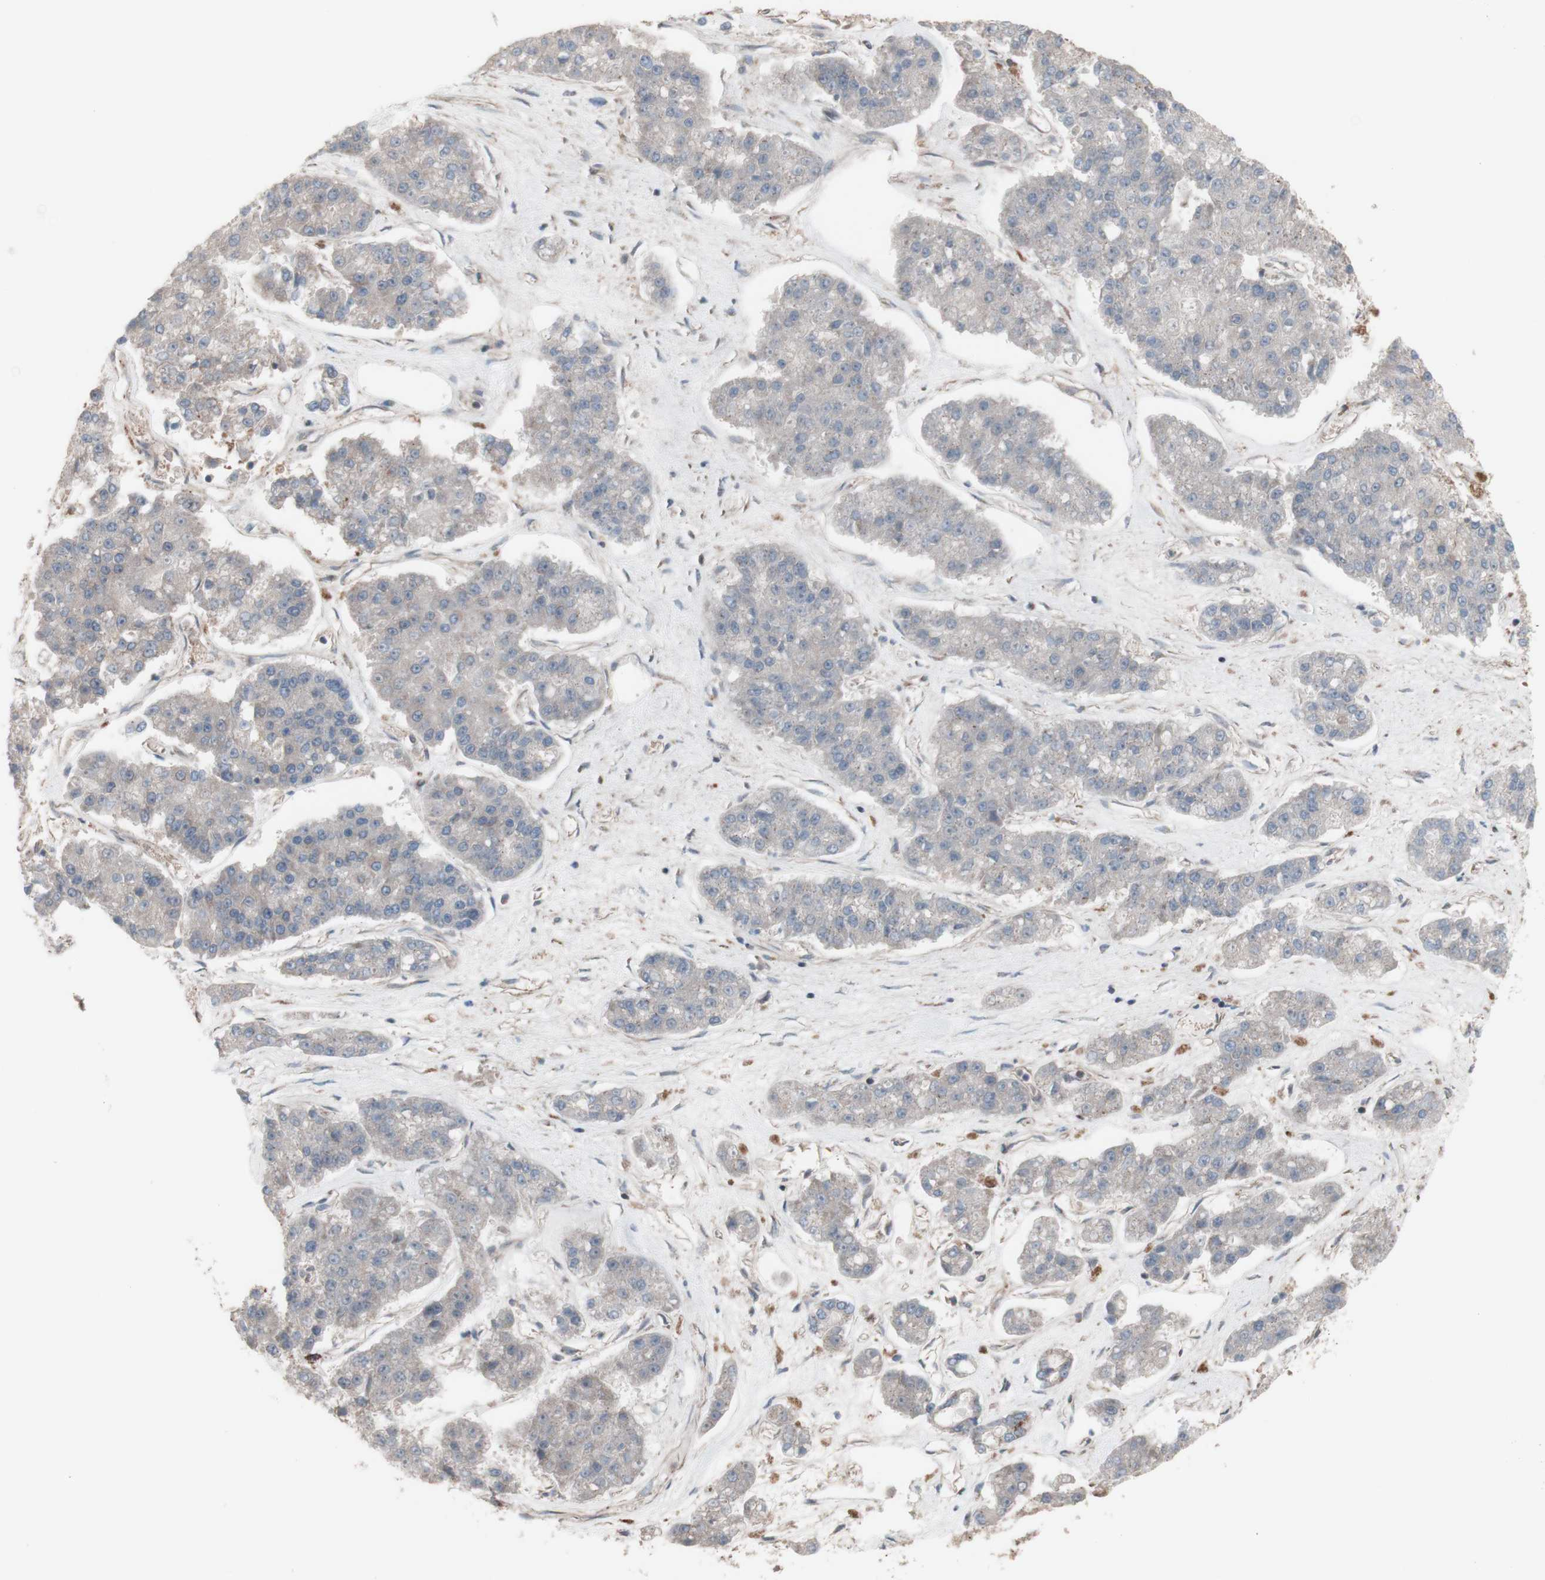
{"staining": {"intensity": "weak", "quantity": "<25%", "location": "cytoplasmic/membranous"}, "tissue": "pancreatic cancer", "cell_type": "Tumor cells", "image_type": "cancer", "snomed": [{"axis": "morphology", "description": "Adenocarcinoma, NOS"}, {"axis": "topography", "description": "Pancreas"}], "caption": "Tumor cells are negative for brown protein staining in pancreatic cancer. (Brightfield microscopy of DAB IHC at high magnification).", "gene": "COPB1", "patient": {"sex": "male", "age": 50}}